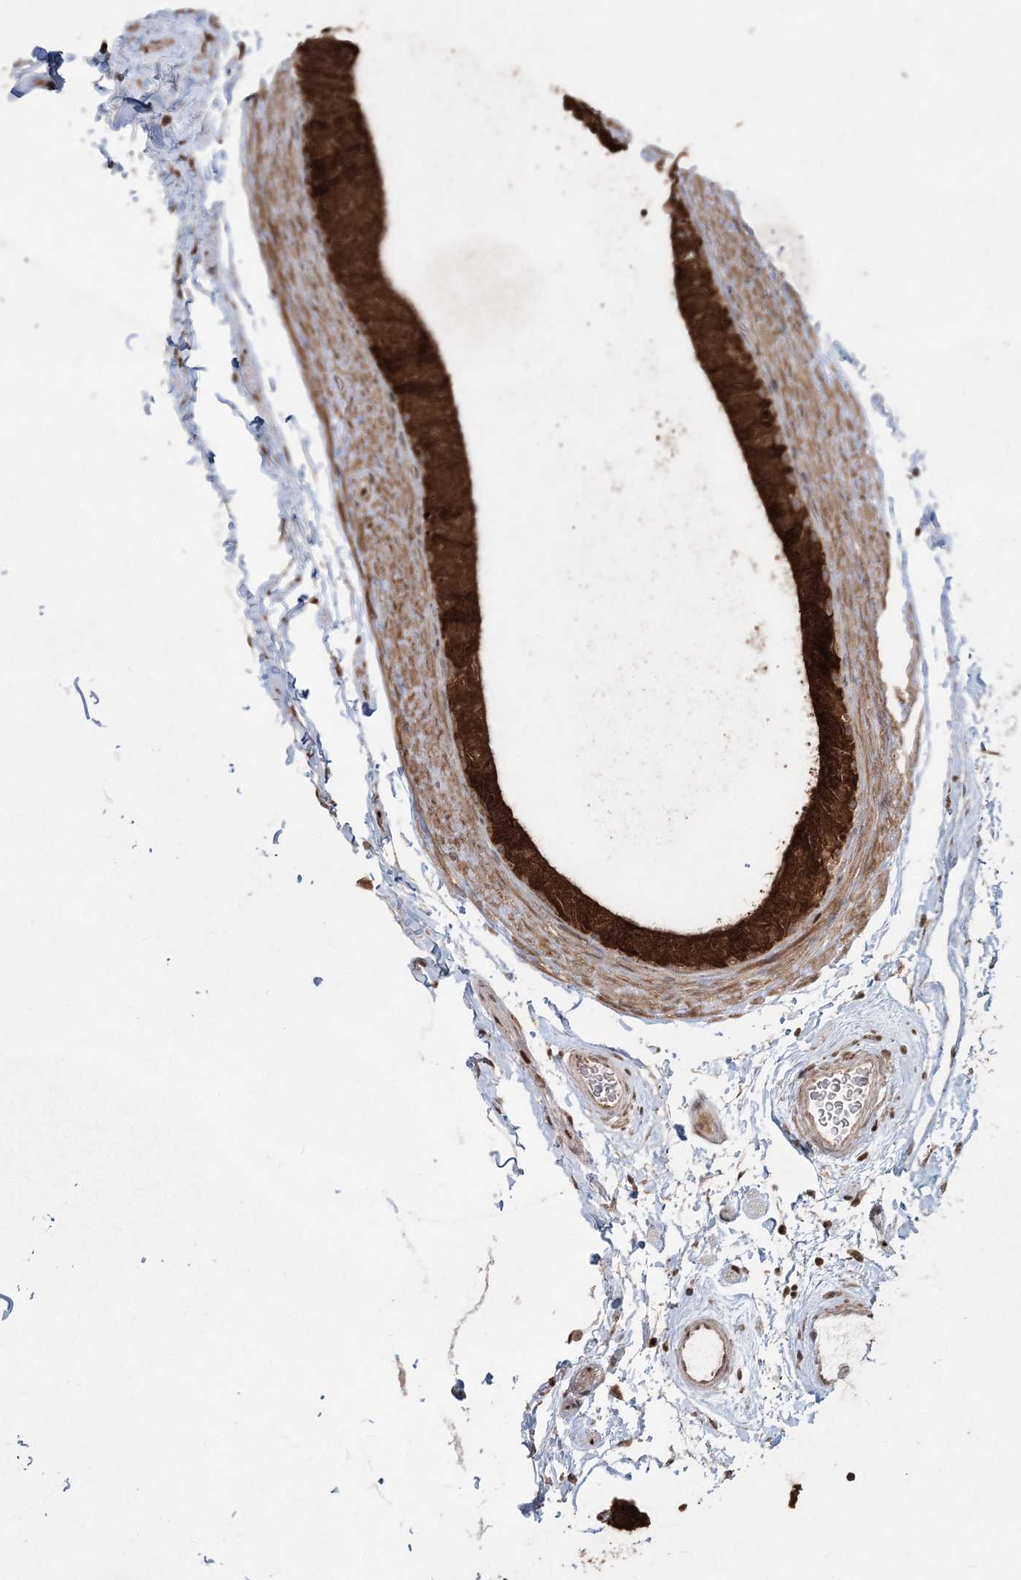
{"staining": {"intensity": "strong", "quantity": ">75%", "location": "cytoplasmic/membranous"}, "tissue": "epididymis", "cell_type": "Glandular cells", "image_type": "normal", "snomed": [{"axis": "morphology", "description": "Normal tissue, NOS"}, {"axis": "topography", "description": "Epididymis"}], "caption": "Protein expression analysis of benign epididymis exhibits strong cytoplasmic/membranous staining in about >75% of glandular cells.", "gene": "SLU7", "patient": {"sex": "male", "age": 49}}